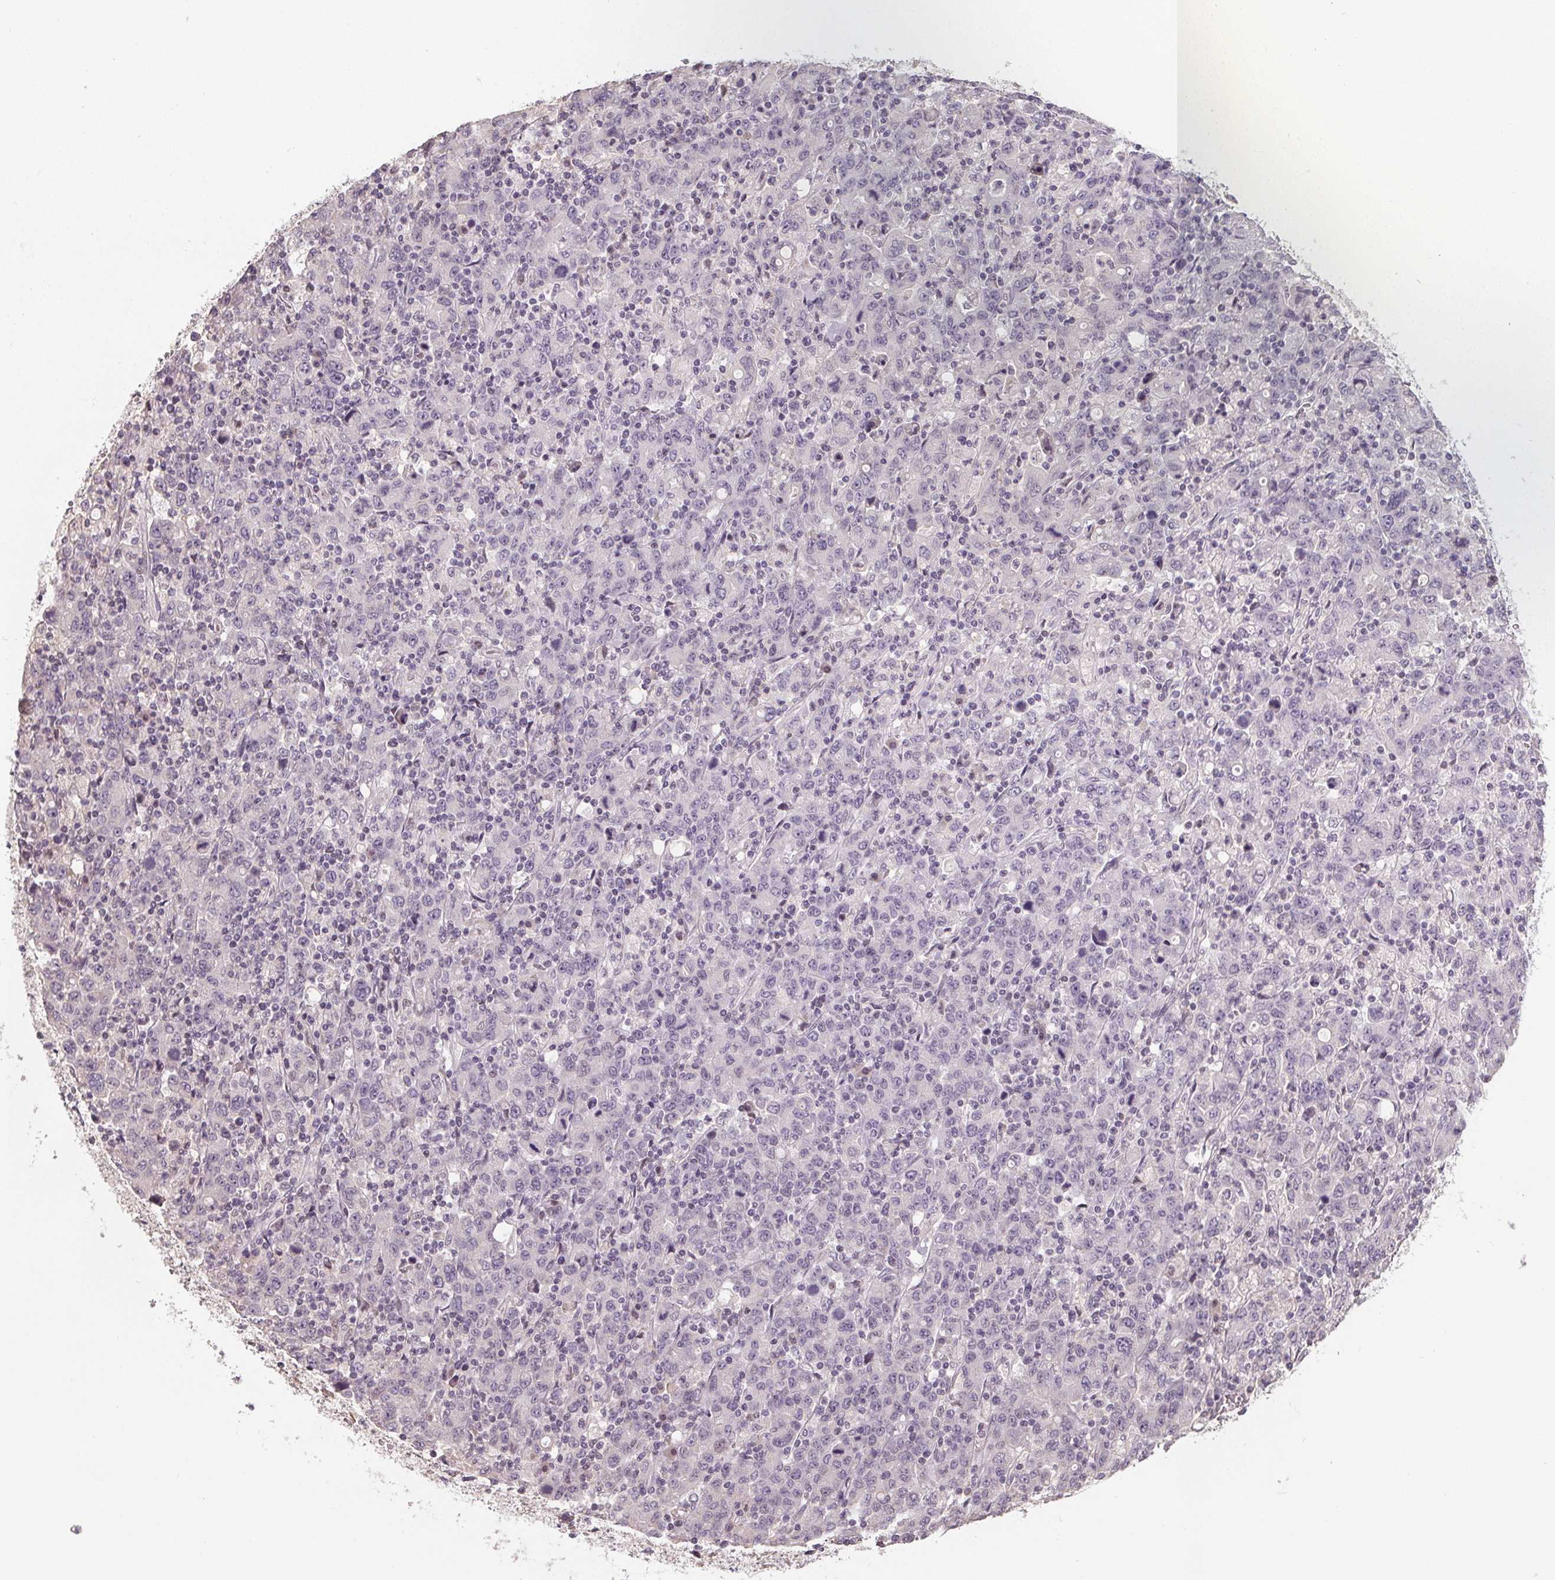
{"staining": {"intensity": "negative", "quantity": "none", "location": "none"}, "tissue": "stomach cancer", "cell_type": "Tumor cells", "image_type": "cancer", "snomed": [{"axis": "morphology", "description": "Adenocarcinoma, NOS"}, {"axis": "topography", "description": "Stomach, upper"}], "caption": "Stomach adenocarcinoma was stained to show a protein in brown. There is no significant positivity in tumor cells.", "gene": "SLC26A2", "patient": {"sex": "male", "age": 69}}